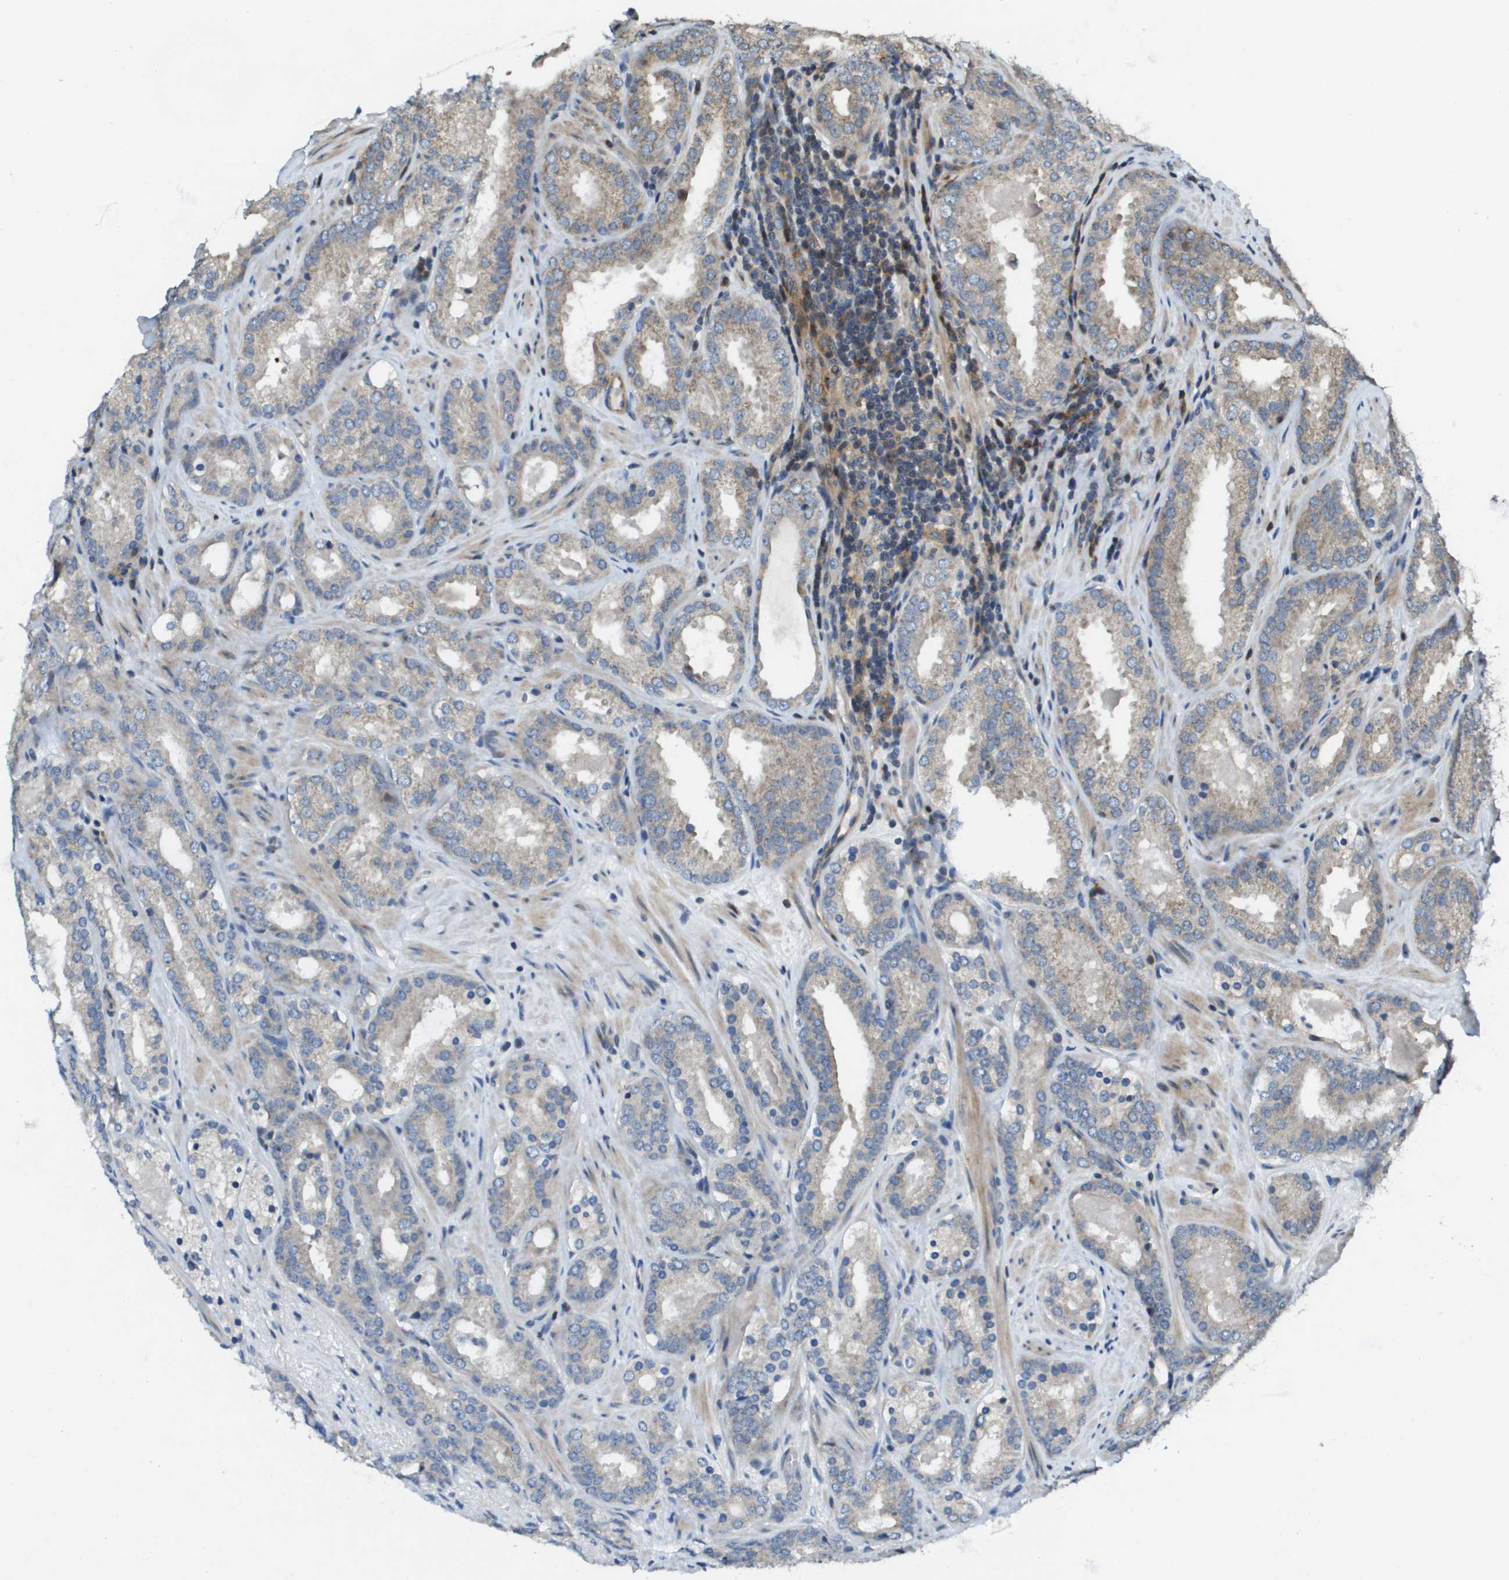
{"staining": {"intensity": "weak", "quantity": "25%-75%", "location": "cytoplasmic/membranous"}, "tissue": "prostate cancer", "cell_type": "Tumor cells", "image_type": "cancer", "snomed": [{"axis": "morphology", "description": "Adenocarcinoma, Low grade"}, {"axis": "topography", "description": "Prostate"}], "caption": "Prostate adenocarcinoma (low-grade) stained with a protein marker shows weak staining in tumor cells.", "gene": "SCN4B", "patient": {"sex": "male", "age": 69}}